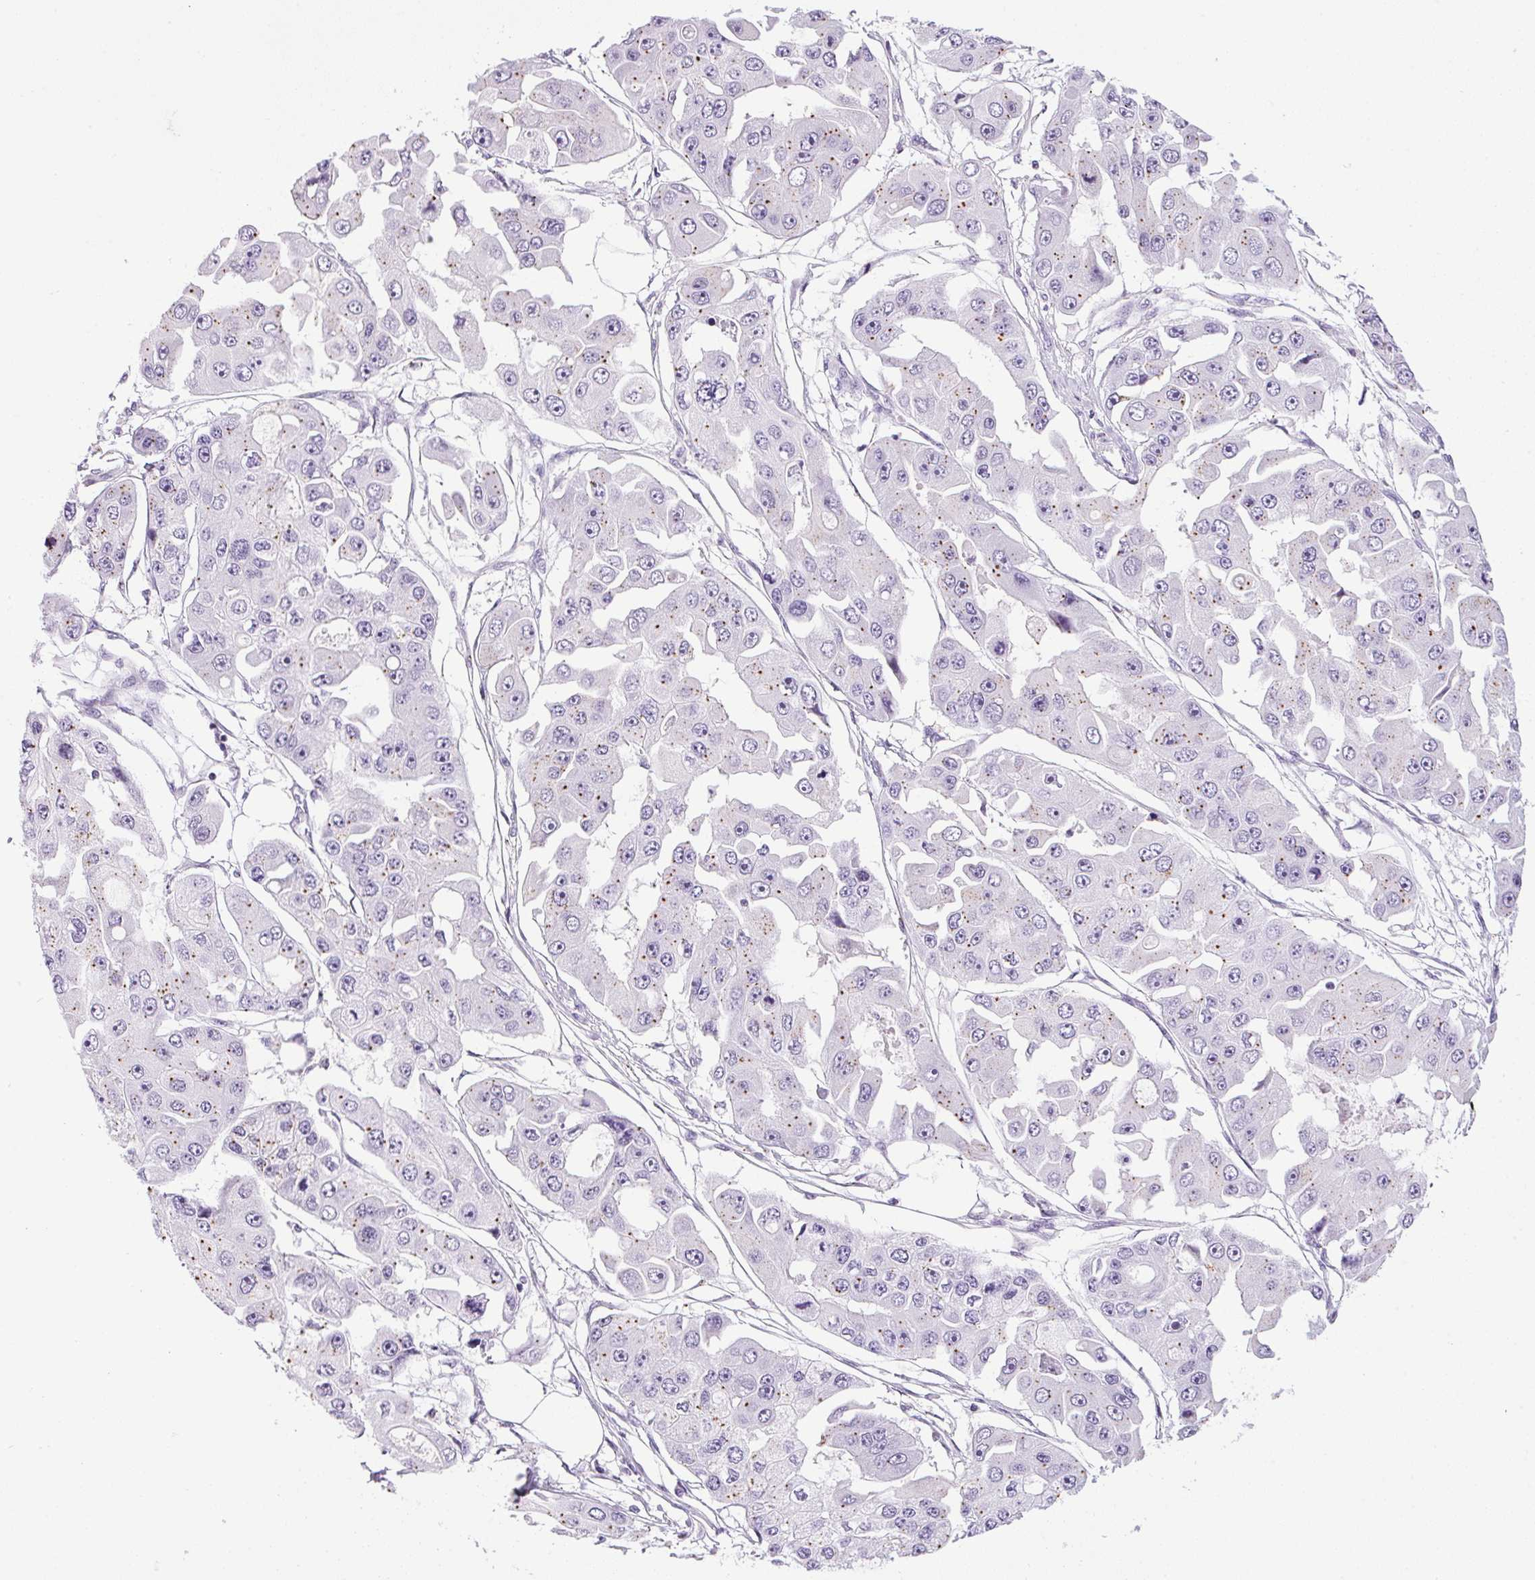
{"staining": {"intensity": "moderate", "quantity": "<25%", "location": "cytoplasmic/membranous"}, "tissue": "ovarian cancer", "cell_type": "Tumor cells", "image_type": "cancer", "snomed": [{"axis": "morphology", "description": "Cystadenocarcinoma, serous, NOS"}, {"axis": "topography", "description": "Ovary"}], "caption": "Immunohistochemistry histopathology image of neoplastic tissue: ovarian cancer (serous cystadenocarcinoma) stained using immunohistochemistry (IHC) demonstrates low levels of moderate protein expression localized specifically in the cytoplasmic/membranous of tumor cells, appearing as a cytoplasmic/membranous brown color.", "gene": "TMEM88B", "patient": {"sex": "female", "age": 56}}